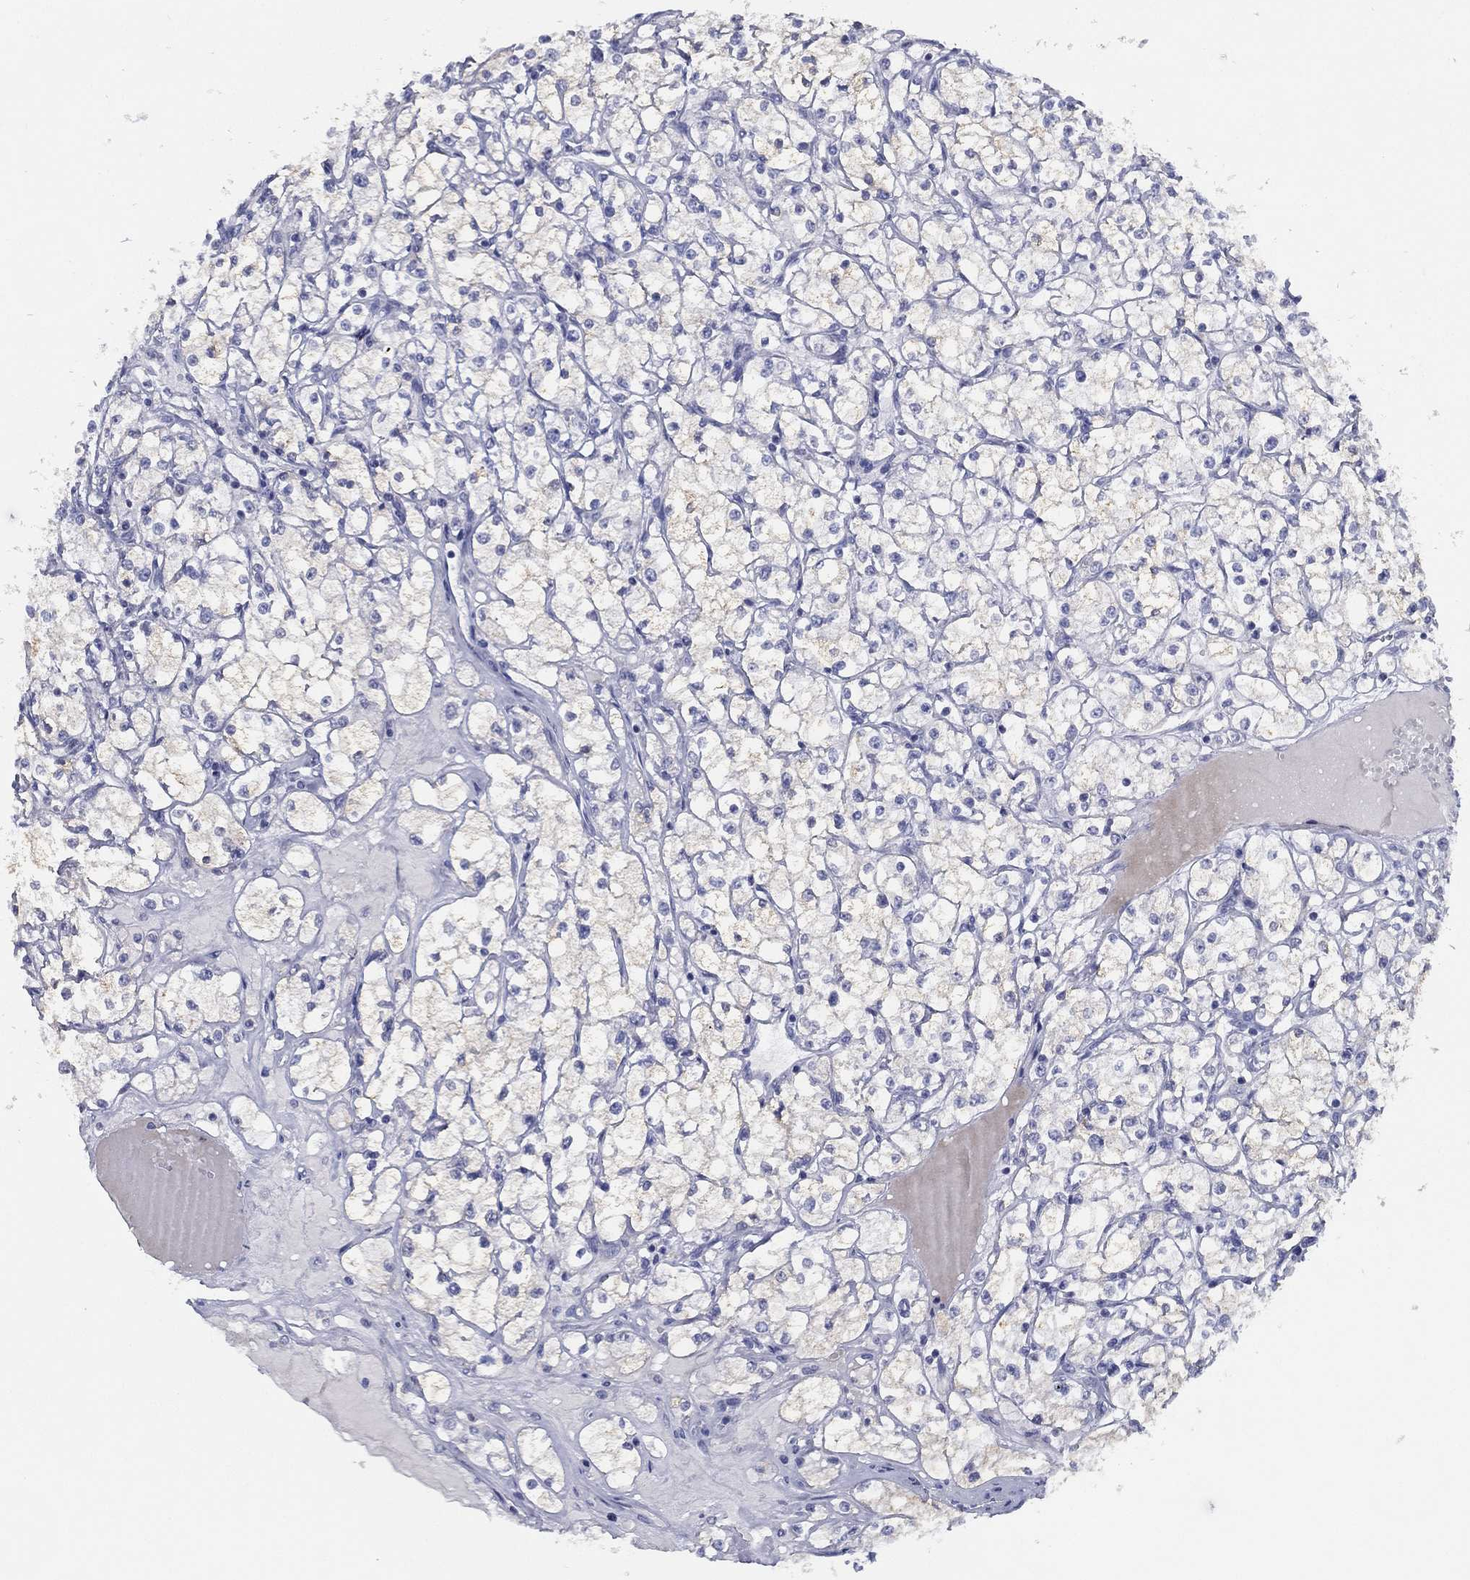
{"staining": {"intensity": "negative", "quantity": "none", "location": "none"}, "tissue": "renal cancer", "cell_type": "Tumor cells", "image_type": "cancer", "snomed": [{"axis": "morphology", "description": "Adenocarcinoma, NOS"}, {"axis": "topography", "description": "Kidney"}], "caption": "Immunohistochemistry (IHC) image of neoplastic tissue: human renal cancer (adenocarcinoma) stained with DAB exhibits no significant protein expression in tumor cells. The staining is performed using DAB (3,3'-diaminobenzidine) brown chromogen with nuclei counter-stained in using hematoxylin.", "gene": "SLC13A4", "patient": {"sex": "male", "age": 67}}